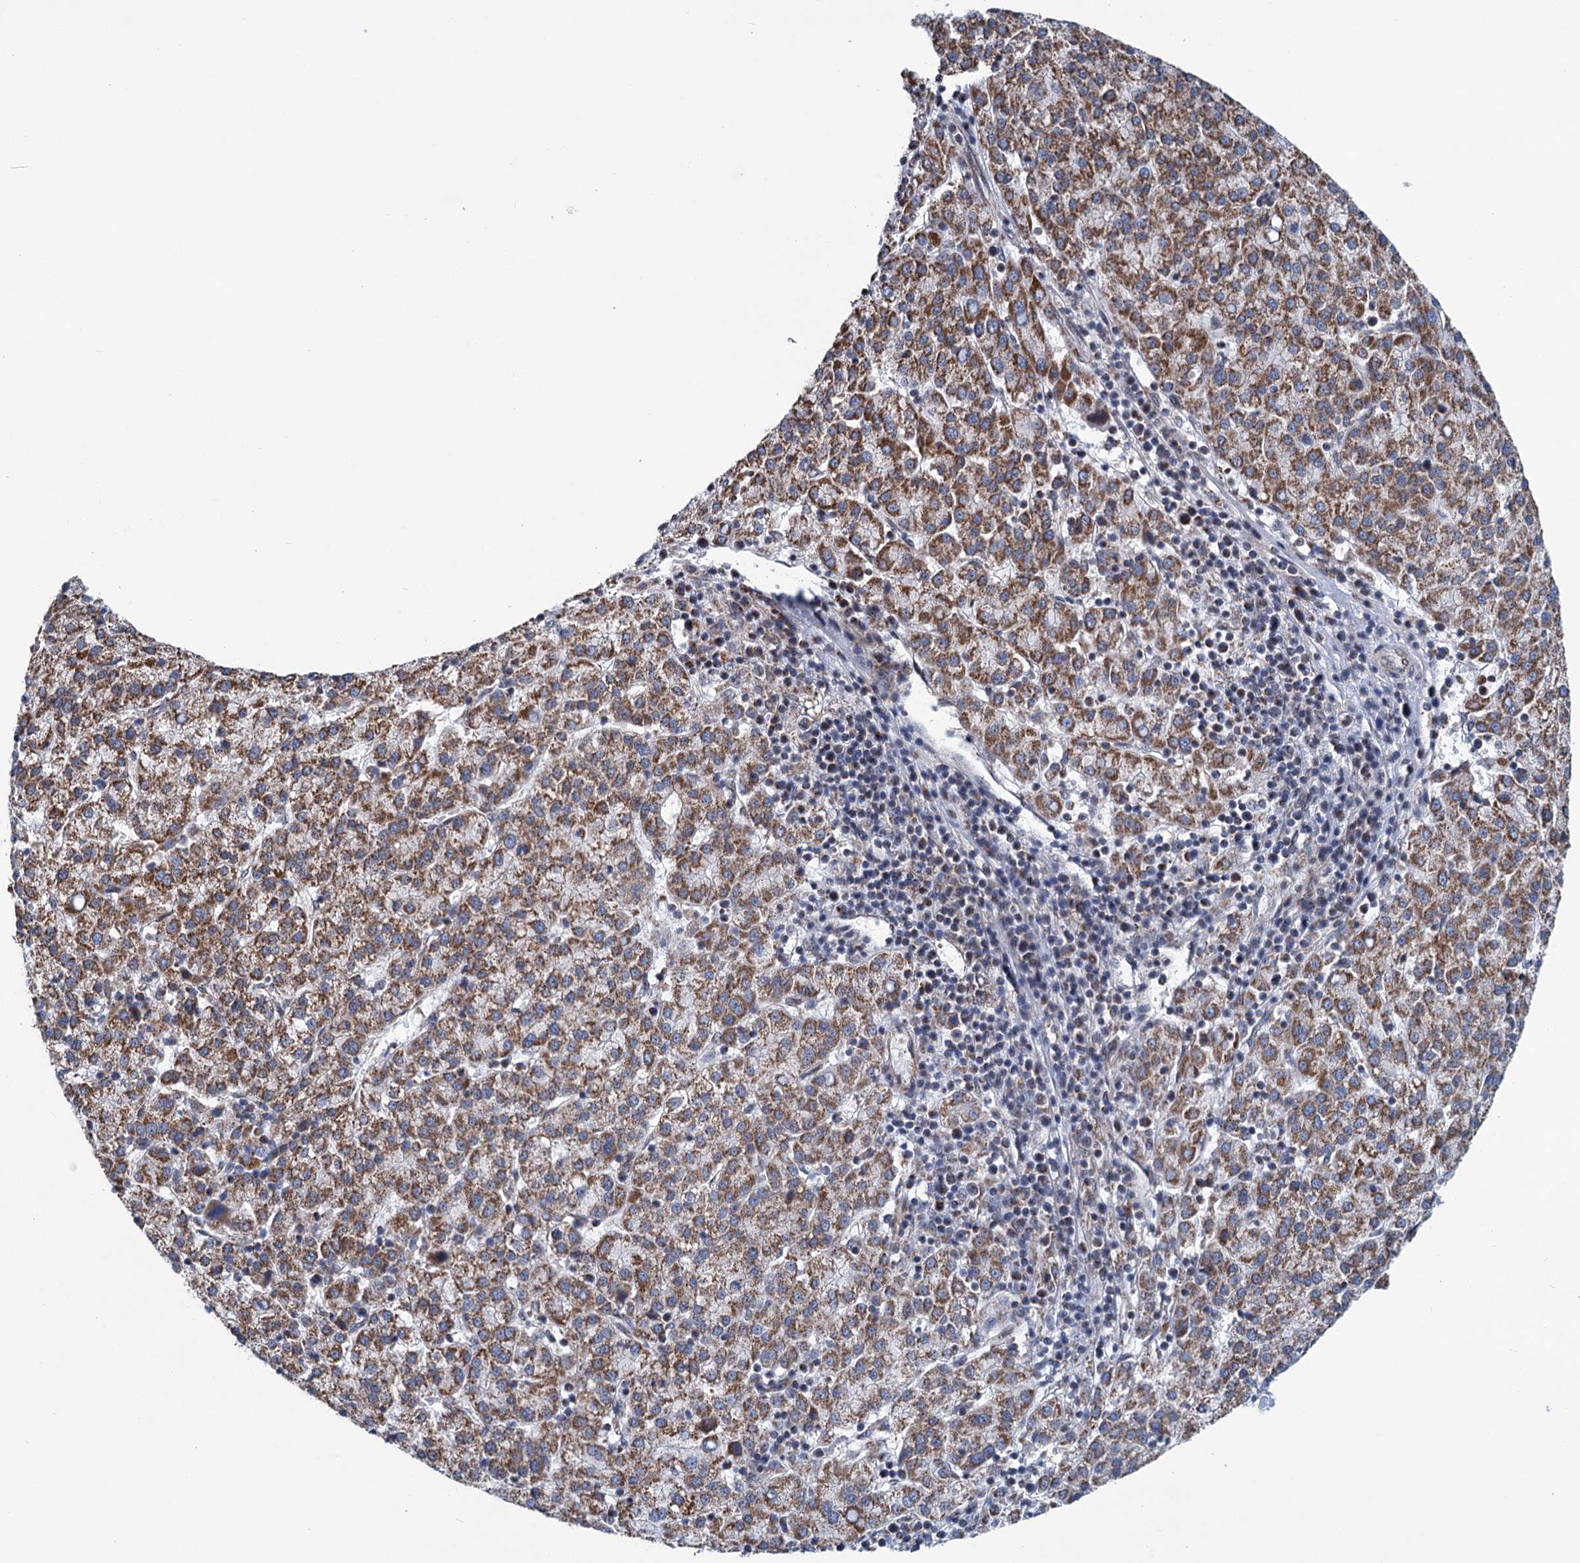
{"staining": {"intensity": "moderate", "quantity": ">75%", "location": "cytoplasmic/membranous,nuclear"}, "tissue": "liver cancer", "cell_type": "Tumor cells", "image_type": "cancer", "snomed": [{"axis": "morphology", "description": "Carcinoma, Hepatocellular, NOS"}, {"axis": "topography", "description": "Liver"}], "caption": "Immunohistochemistry image of liver cancer stained for a protein (brown), which displays medium levels of moderate cytoplasmic/membranous and nuclear staining in approximately >75% of tumor cells.", "gene": "MORN3", "patient": {"sex": "female", "age": 58}}